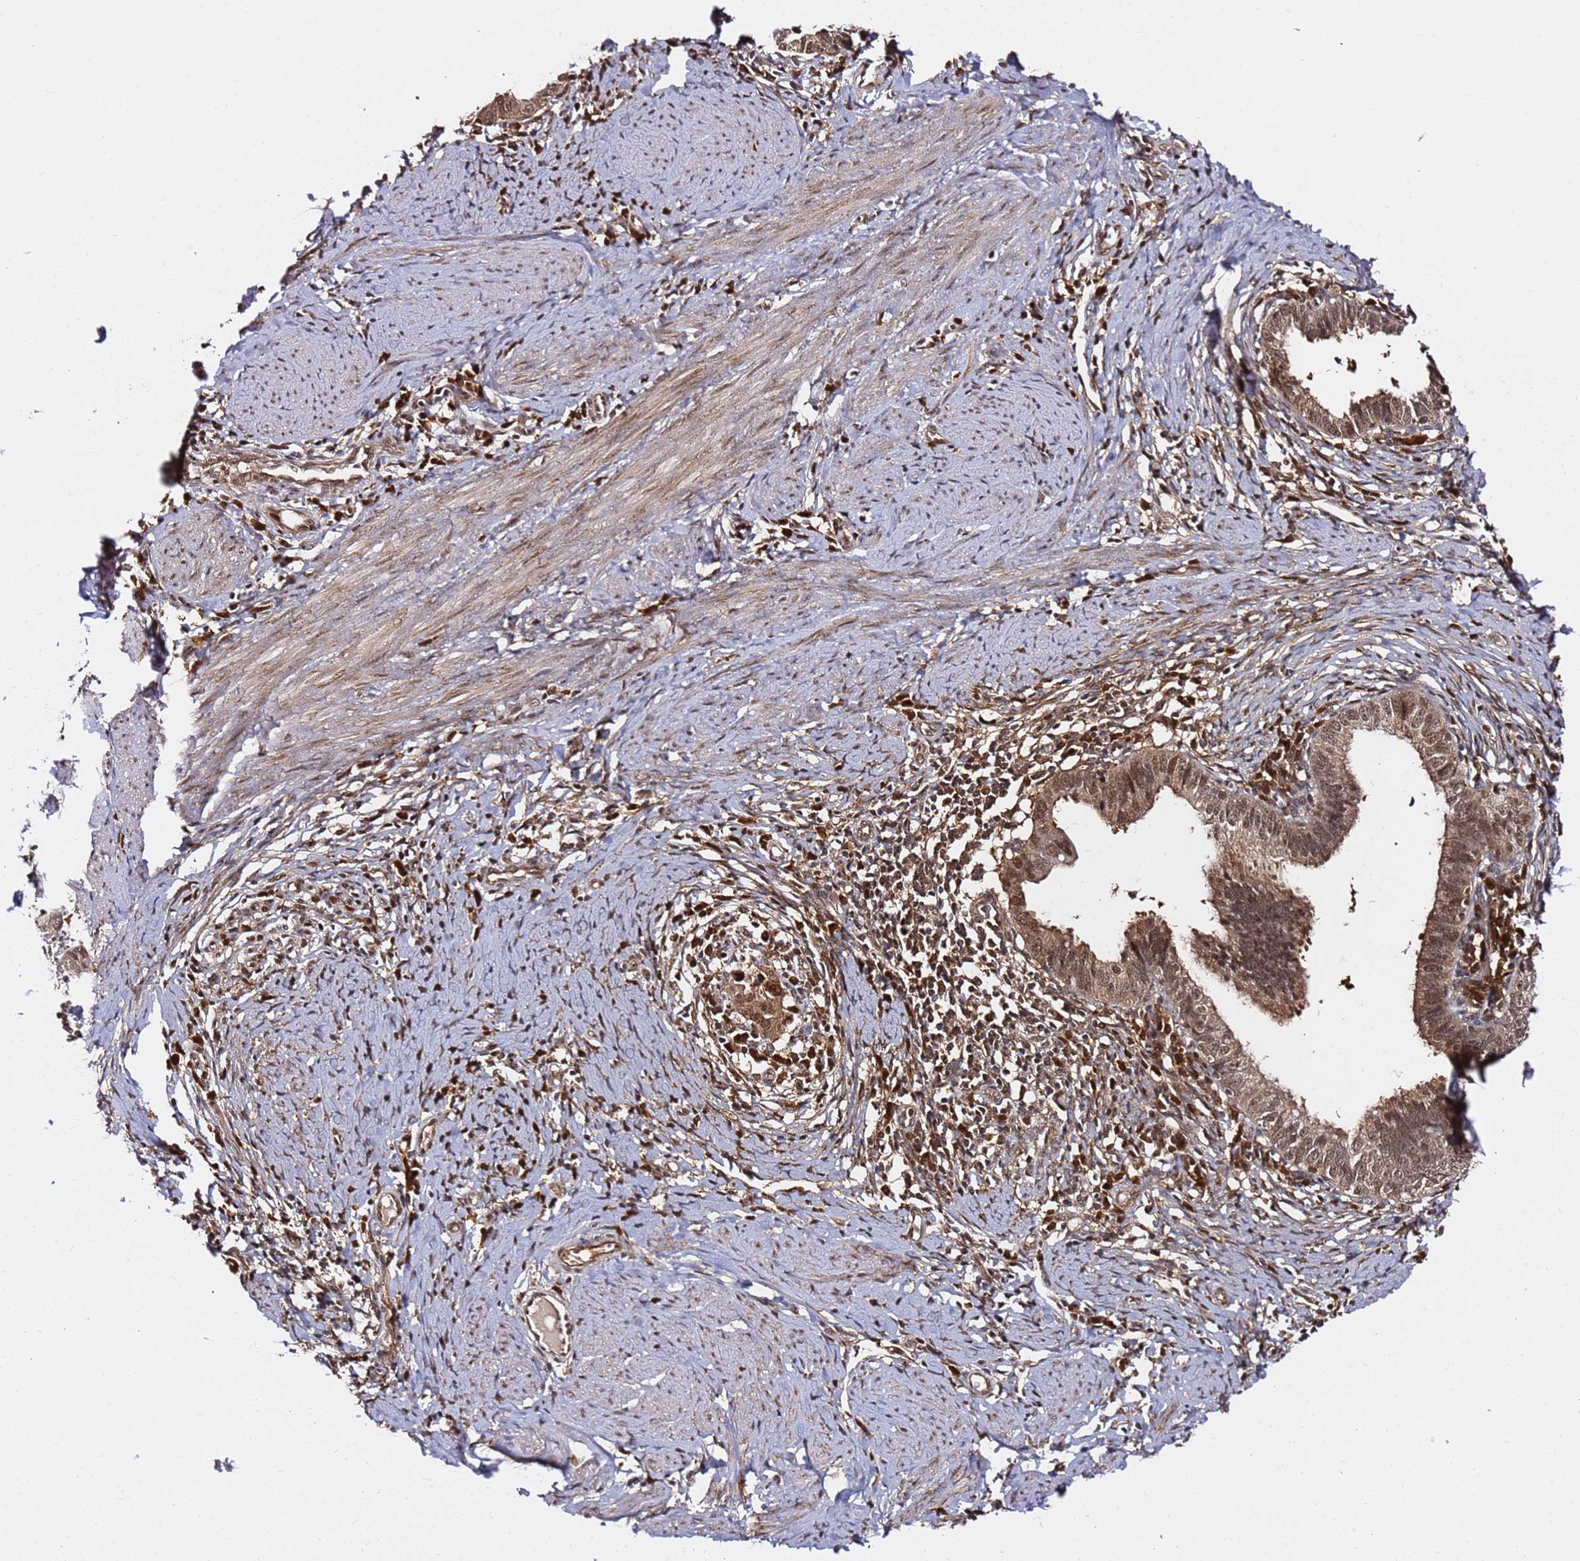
{"staining": {"intensity": "moderate", "quantity": ">75%", "location": "cytoplasmic/membranous,nuclear"}, "tissue": "cervical cancer", "cell_type": "Tumor cells", "image_type": "cancer", "snomed": [{"axis": "morphology", "description": "Adenocarcinoma, NOS"}, {"axis": "topography", "description": "Cervix"}], "caption": "Protein expression analysis of human adenocarcinoma (cervical) reveals moderate cytoplasmic/membranous and nuclear expression in approximately >75% of tumor cells.", "gene": "RGS18", "patient": {"sex": "female", "age": 36}}